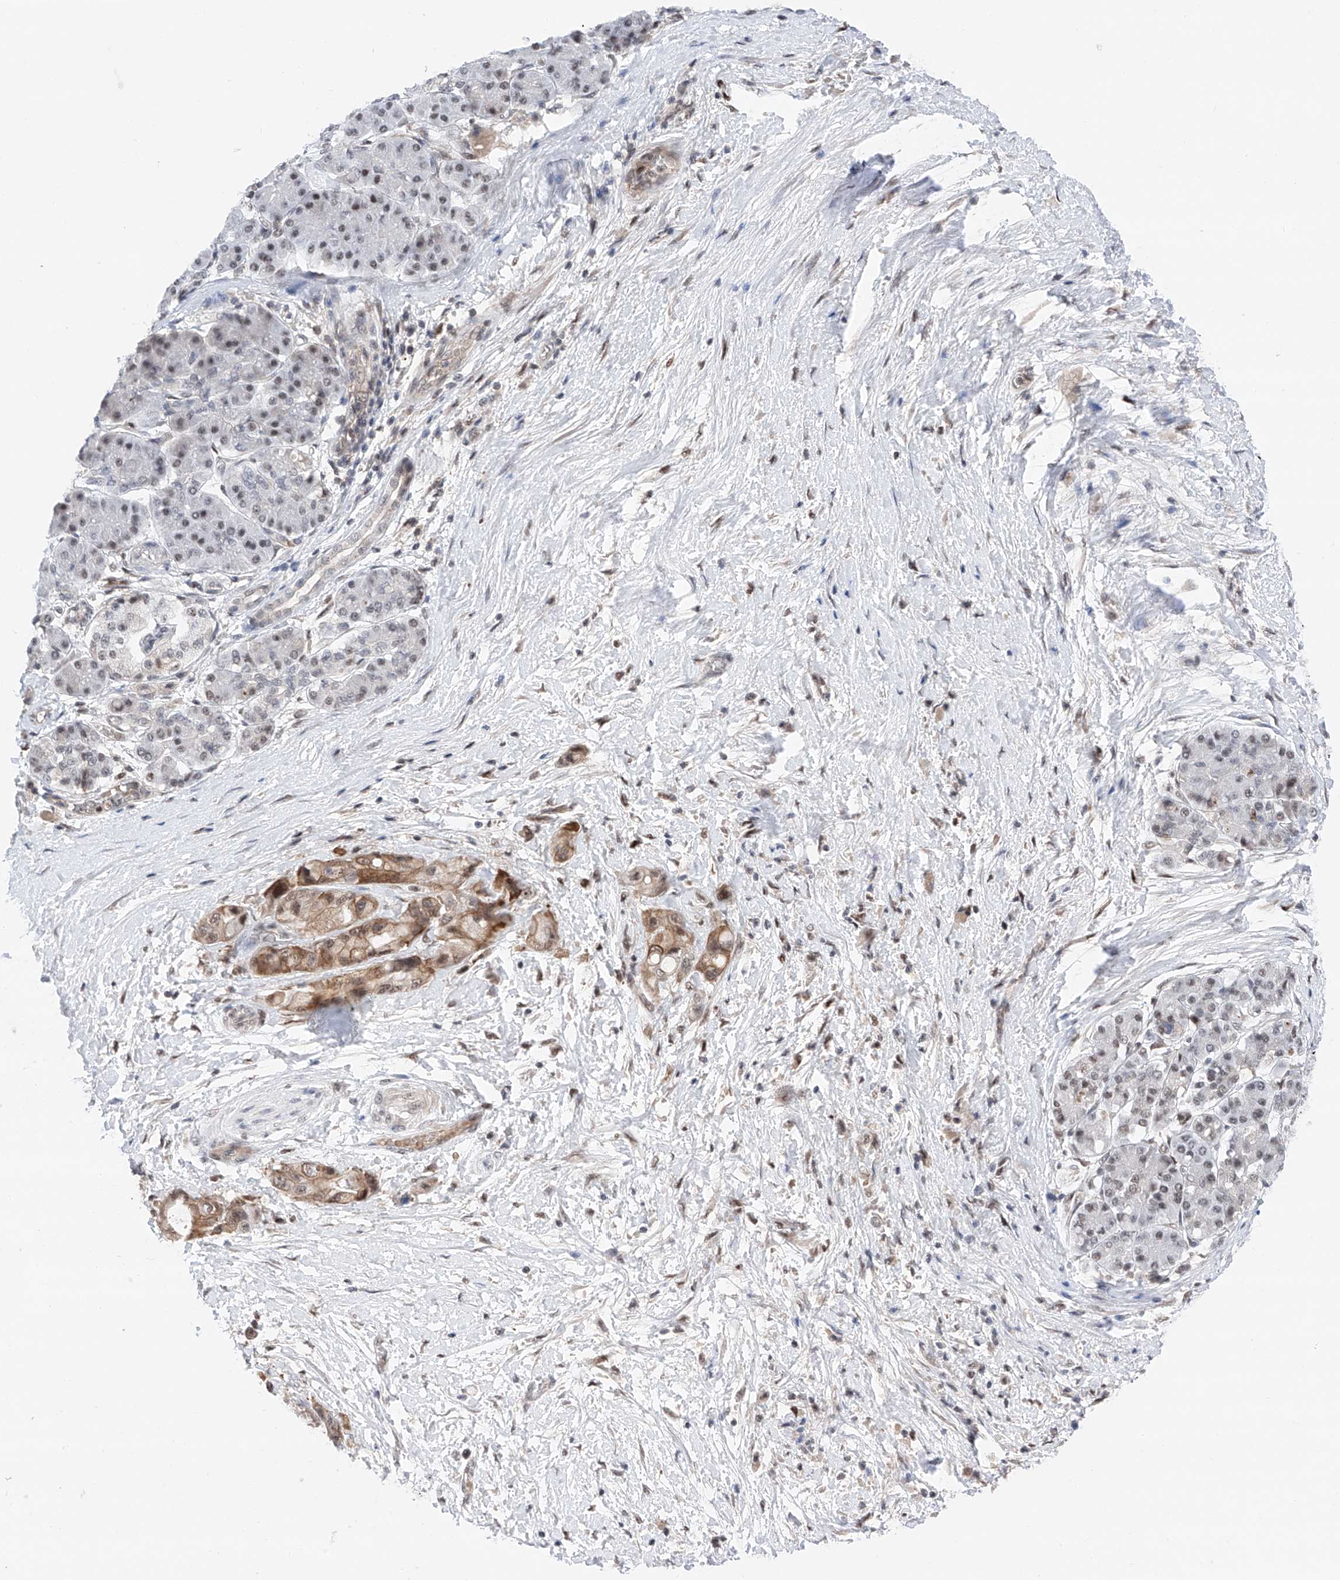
{"staining": {"intensity": "moderate", "quantity": ">75%", "location": "cytoplasmic/membranous,nuclear"}, "tissue": "pancreatic cancer", "cell_type": "Tumor cells", "image_type": "cancer", "snomed": [{"axis": "morphology", "description": "Normal tissue, NOS"}, {"axis": "morphology", "description": "Adenocarcinoma, NOS"}, {"axis": "topography", "description": "Pancreas"}], "caption": "This is an image of immunohistochemistry (IHC) staining of adenocarcinoma (pancreatic), which shows moderate staining in the cytoplasmic/membranous and nuclear of tumor cells.", "gene": "SNRNP200", "patient": {"sex": "female", "age": 68}}